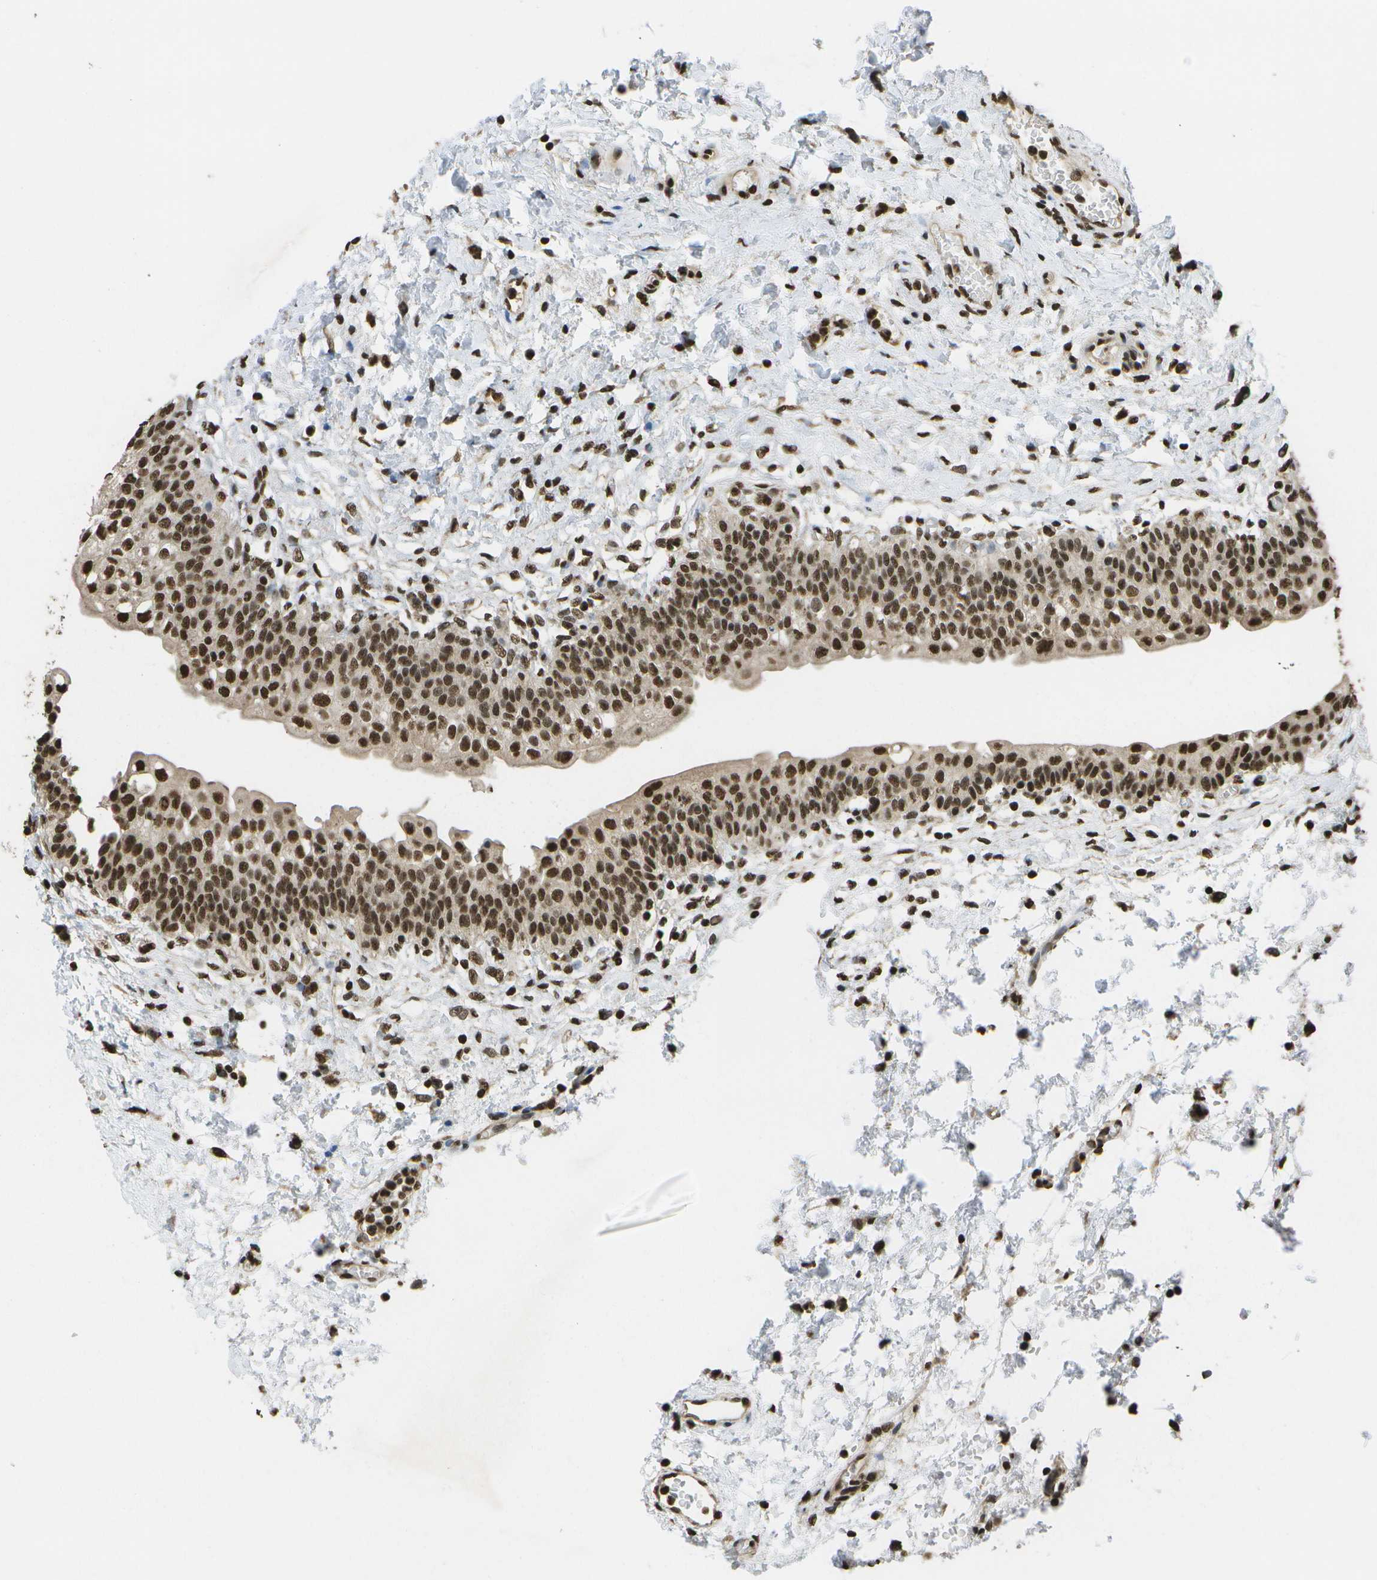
{"staining": {"intensity": "strong", "quantity": ">75%", "location": "cytoplasmic/membranous,nuclear"}, "tissue": "urinary bladder", "cell_type": "Urothelial cells", "image_type": "normal", "snomed": [{"axis": "morphology", "description": "Normal tissue, NOS"}, {"axis": "topography", "description": "Urinary bladder"}], "caption": "Immunohistochemistry (DAB (3,3'-diaminobenzidine)) staining of unremarkable human urinary bladder displays strong cytoplasmic/membranous,nuclear protein positivity in approximately >75% of urothelial cells.", "gene": "SPEN", "patient": {"sex": "male", "age": 55}}